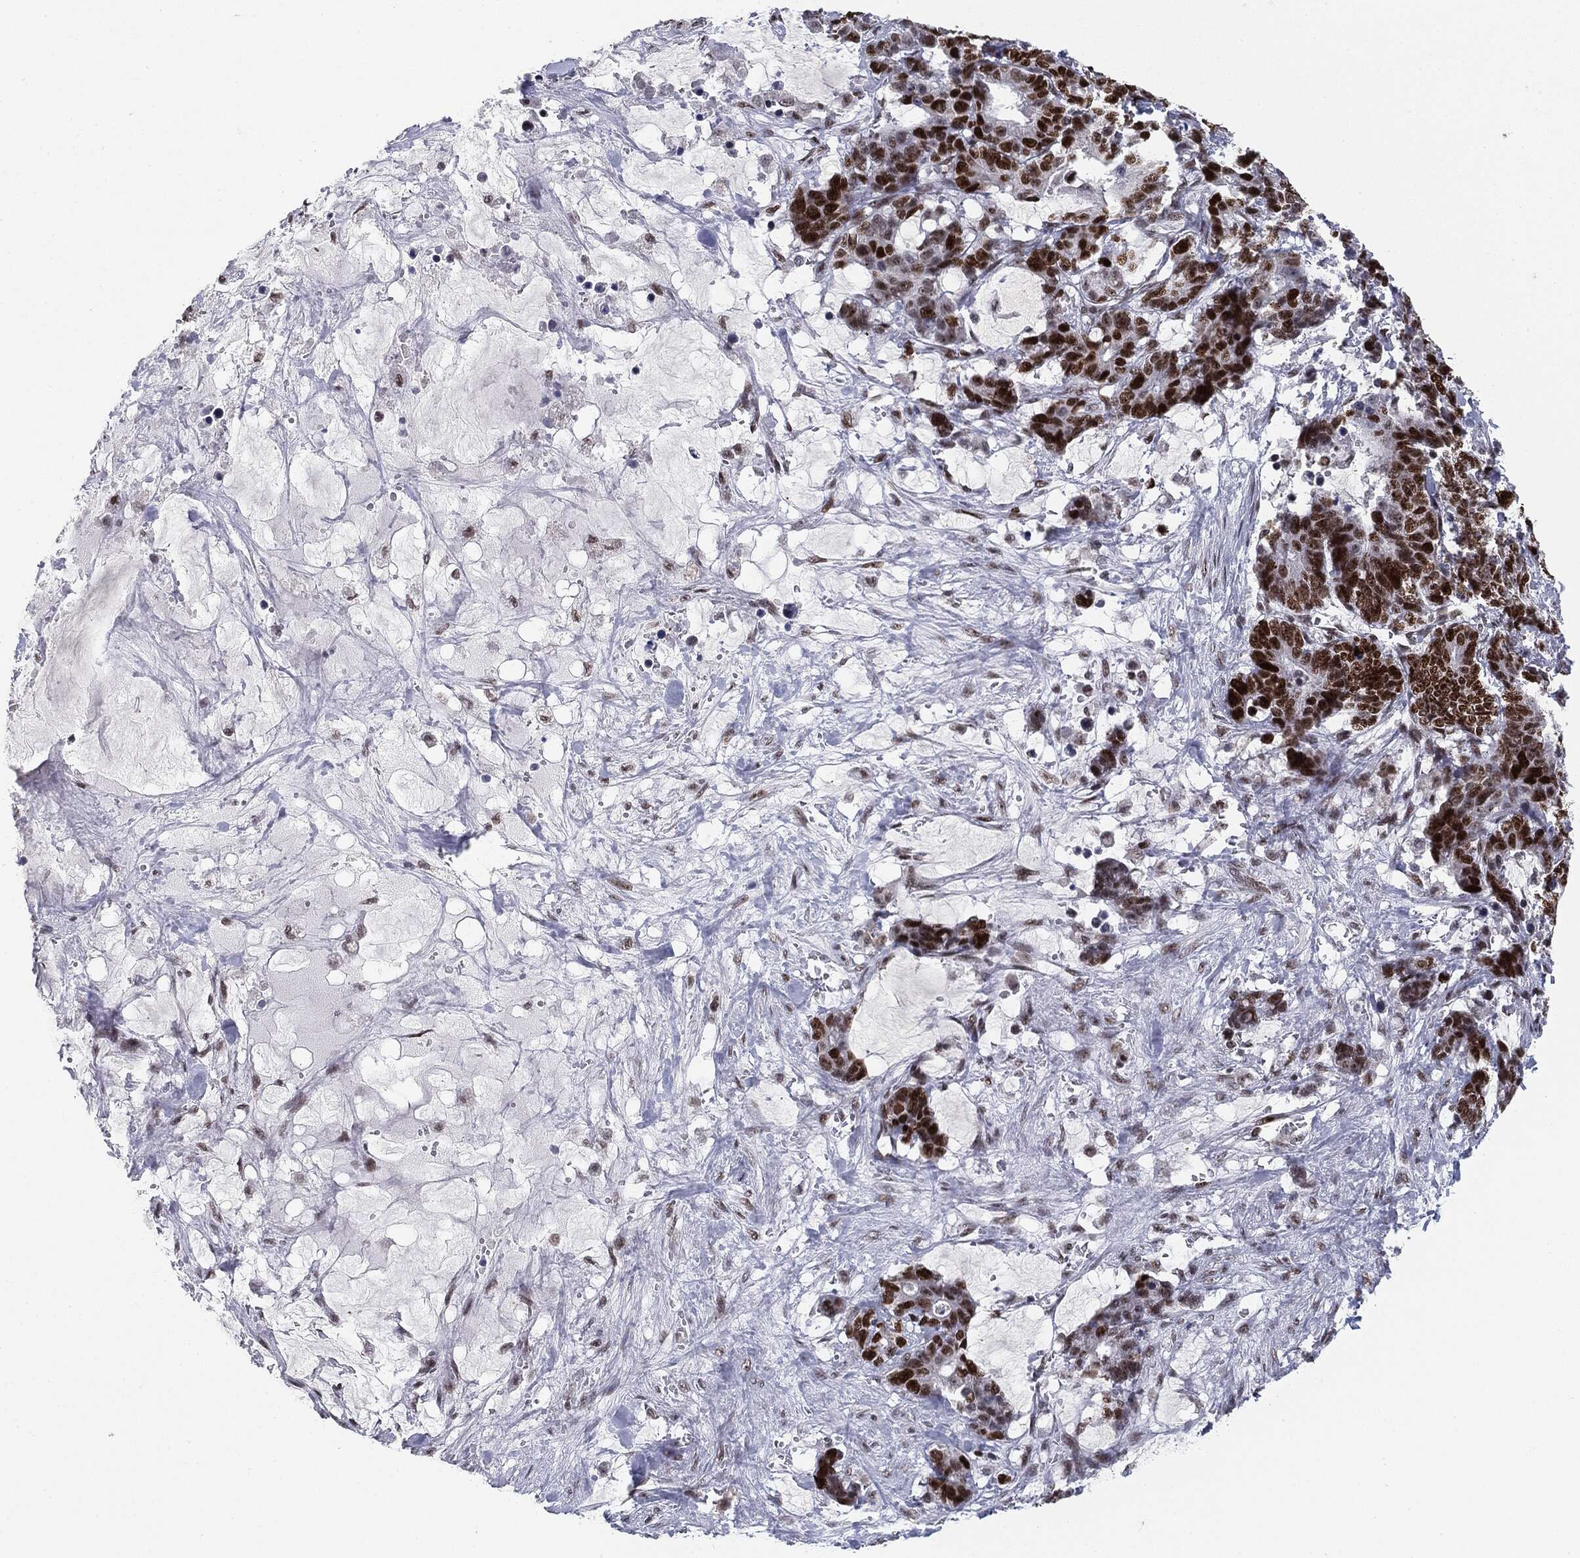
{"staining": {"intensity": "strong", "quantity": ">75%", "location": "nuclear"}, "tissue": "stomach cancer", "cell_type": "Tumor cells", "image_type": "cancer", "snomed": [{"axis": "morphology", "description": "Normal tissue, NOS"}, {"axis": "morphology", "description": "Adenocarcinoma, NOS"}, {"axis": "topography", "description": "Stomach"}], "caption": "A high amount of strong nuclear staining is identified in approximately >75% of tumor cells in stomach cancer (adenocarcinoma) tissue.", "gene": "MDC1", "patient": {"sex": "female", "age": 64}}